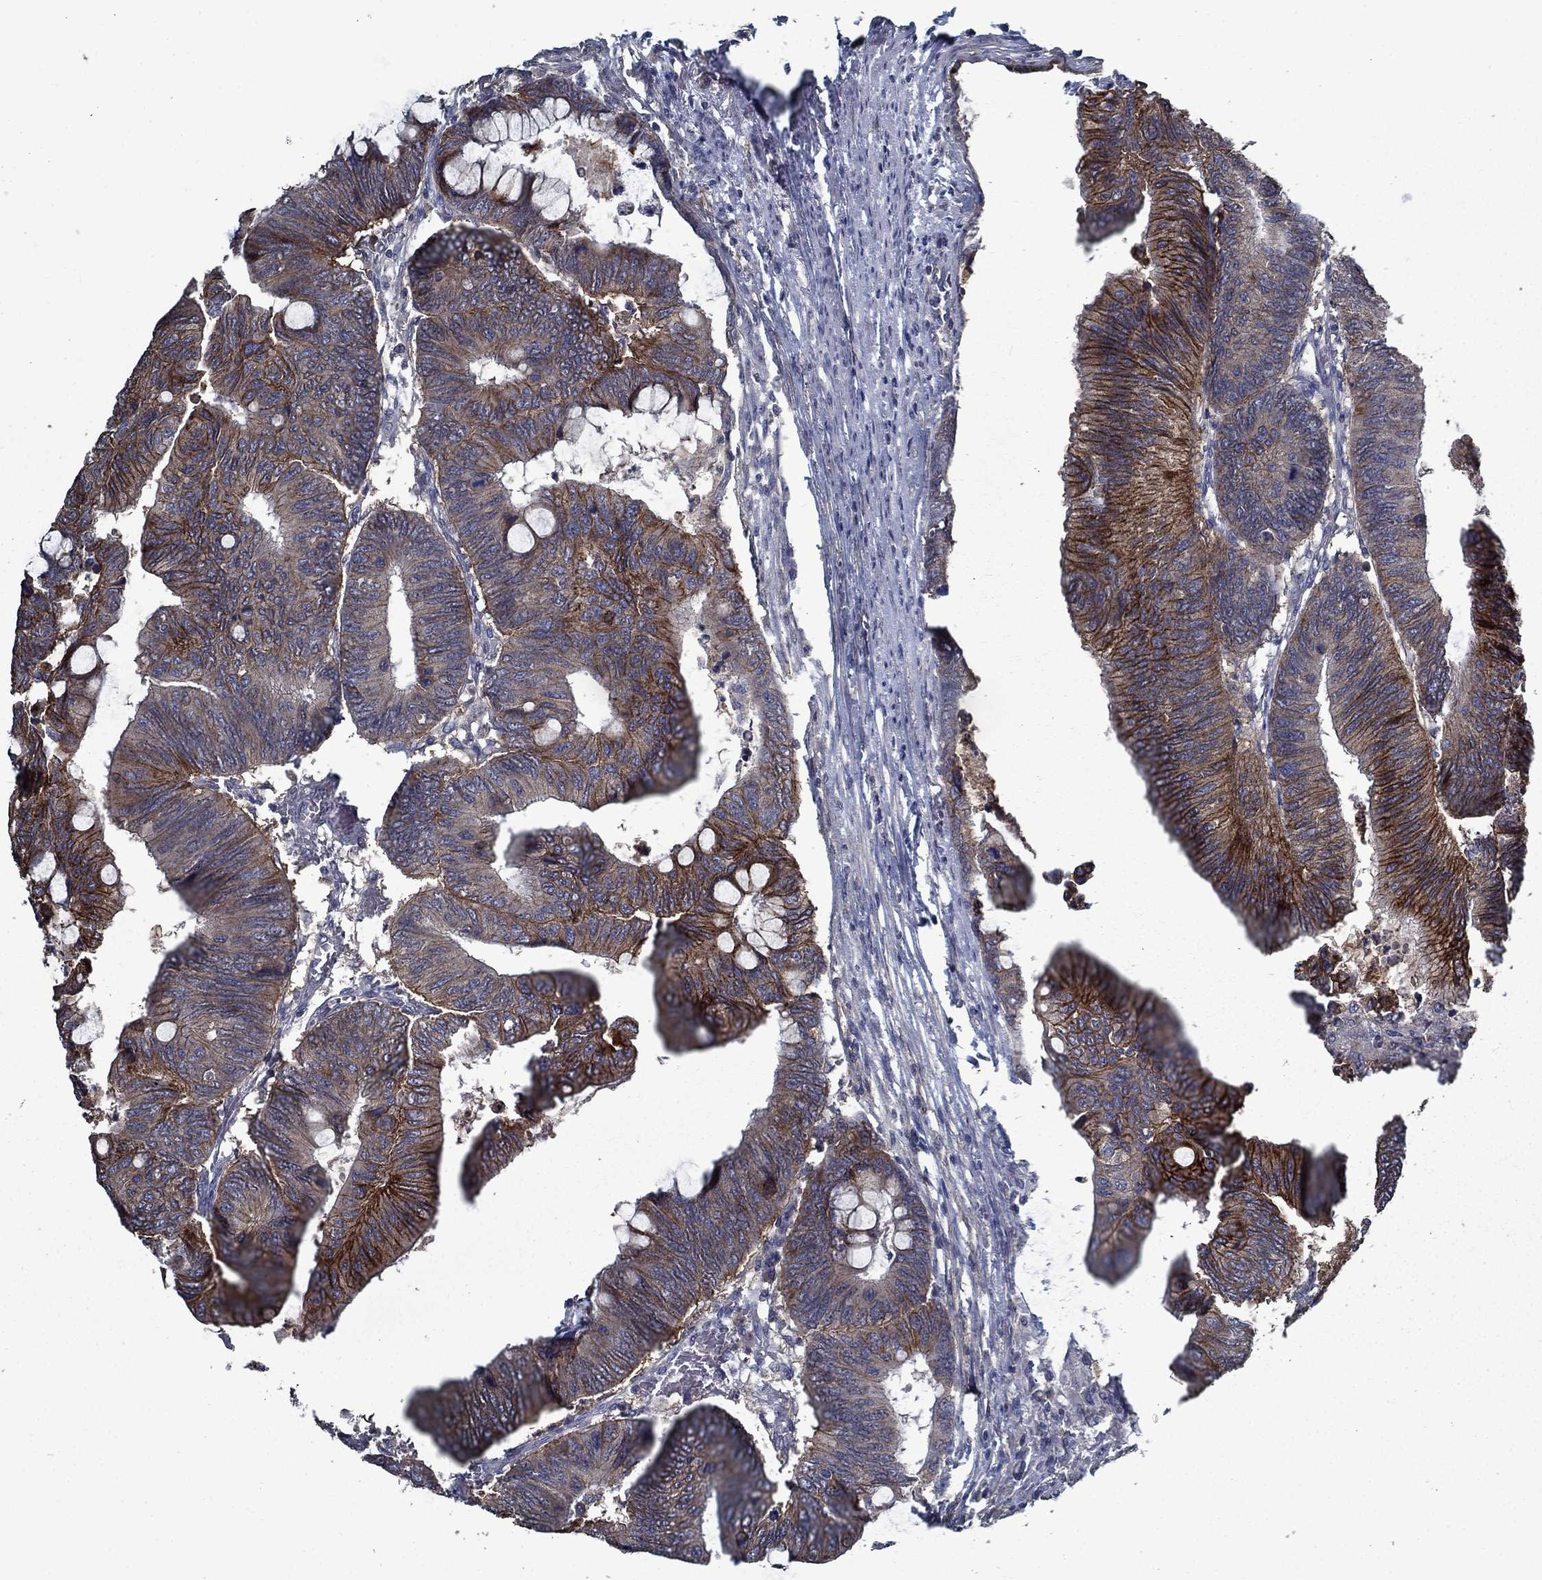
{"staining": {"intensity": "strong", "quantity": "25%-75%", "location": "cytoplasmic/membranous"}, "tissue": "colorectal cancer", "cell_type": "Tumor cells", "image_type": "cancer", "snomed": [{"axis": "morphology", "description": "Normal tissue, NOS"}, {"axis": "morphology", "description": "Adenocarcinoma, NOS"}, {"axis": "topography", "description": "Rectum"}, {"axis": "topography", "description": "Peripheral nerve tissue"}], "caption": "Immunohistochemical staining of human colorectal cancer (adenocarcinoma) demonstrates high levels of strong cytoplasmic/membranous positivity in about 25%-75% of tumor cells.", "gene": "SLC44A1", "patient": {"sex": "male", "age": 92}}